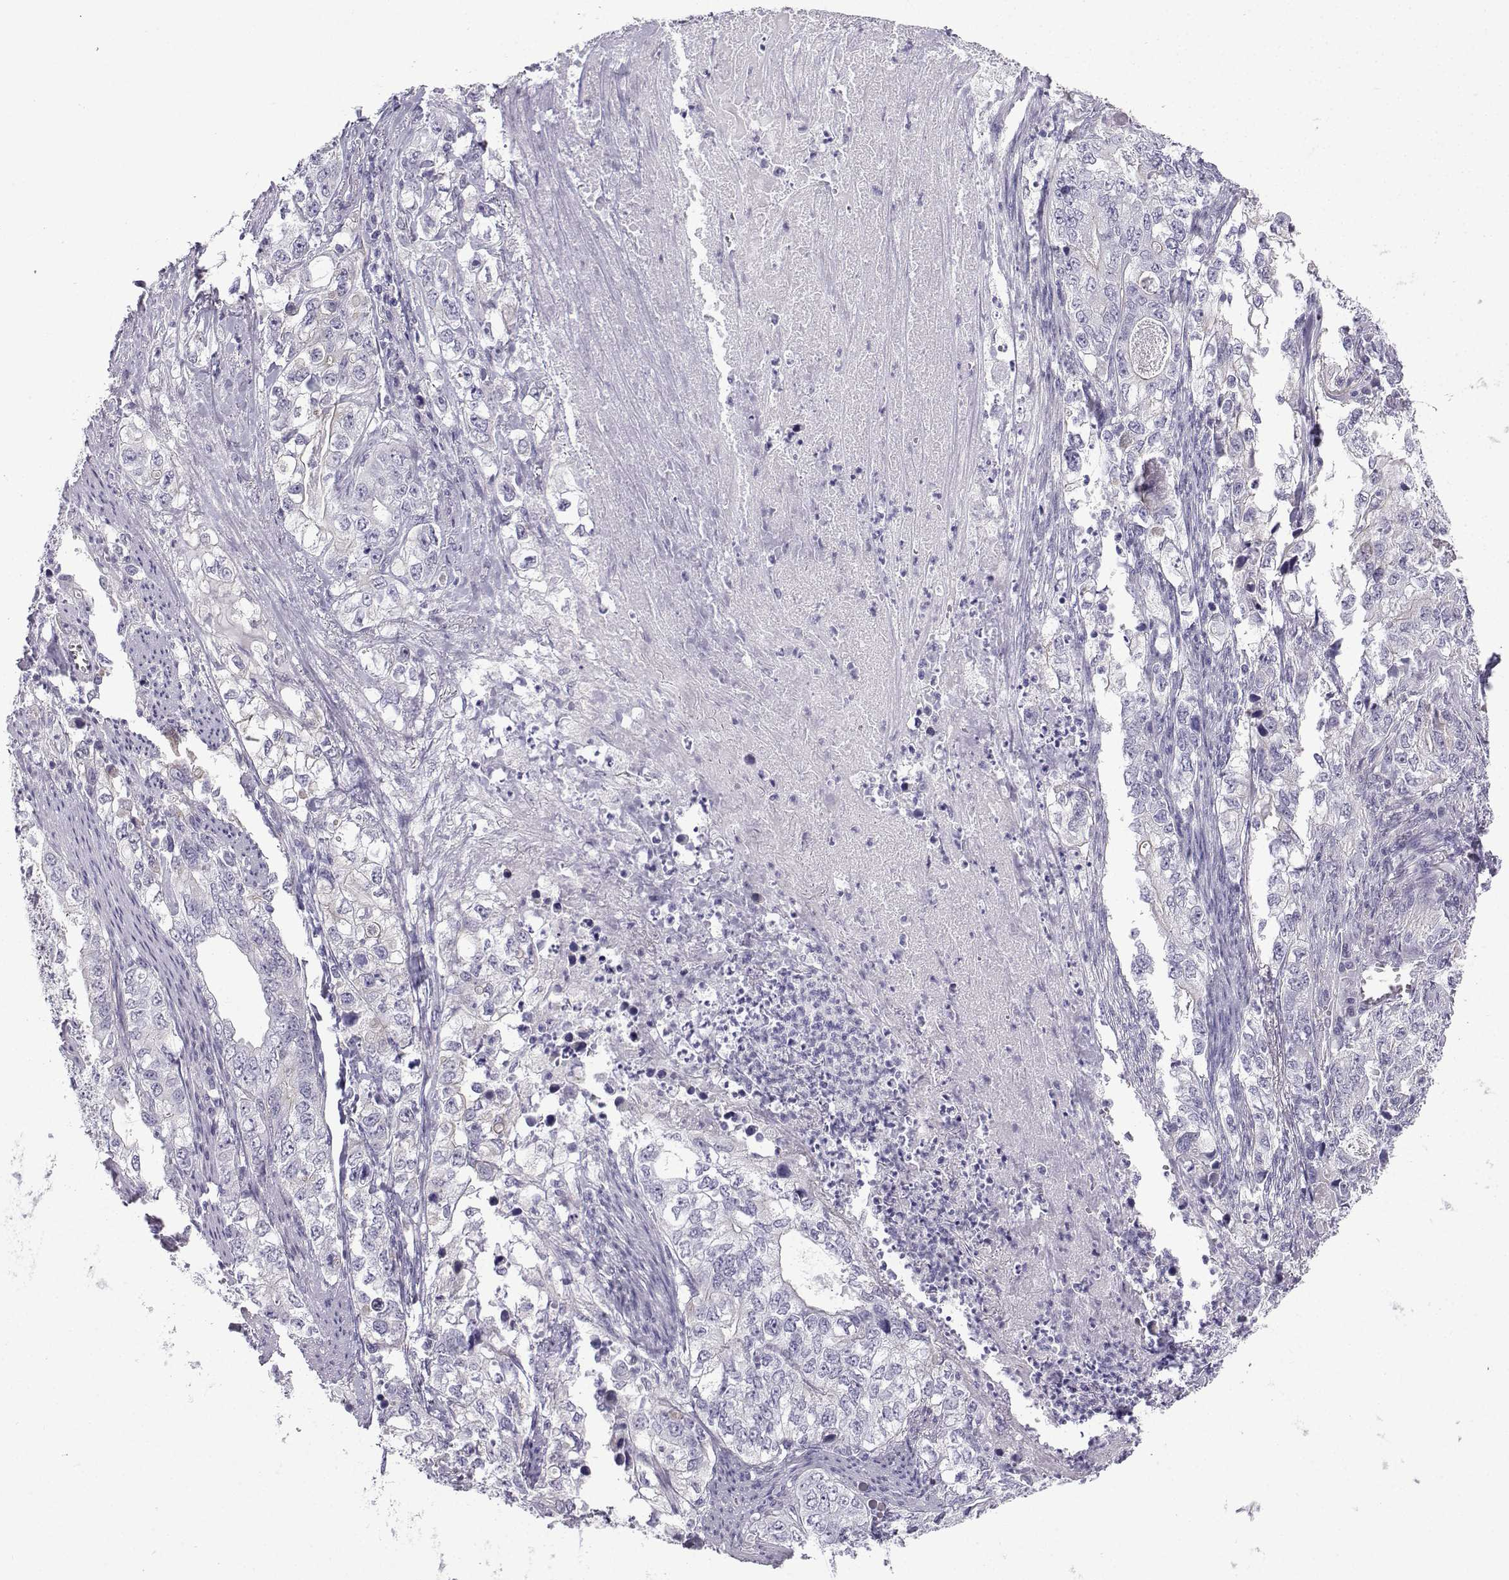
{"staining": {"intensity": "negative", "quantity": "none", "location": "none"}, "tissue": "stomach cancer", "cell_type": "Tumor cells", "image_type": "cancer", "snomed": [{"axis": "morphology", "description": "Adenocarcinoma, NOS"}, {"axis": "topography", "description": "Stomach, lower"}], "caption": "Tumor cells show no significant staining in stomach cancer.", "gene": "CFAP53", "patient": {"sex": "female", "age": 72}}